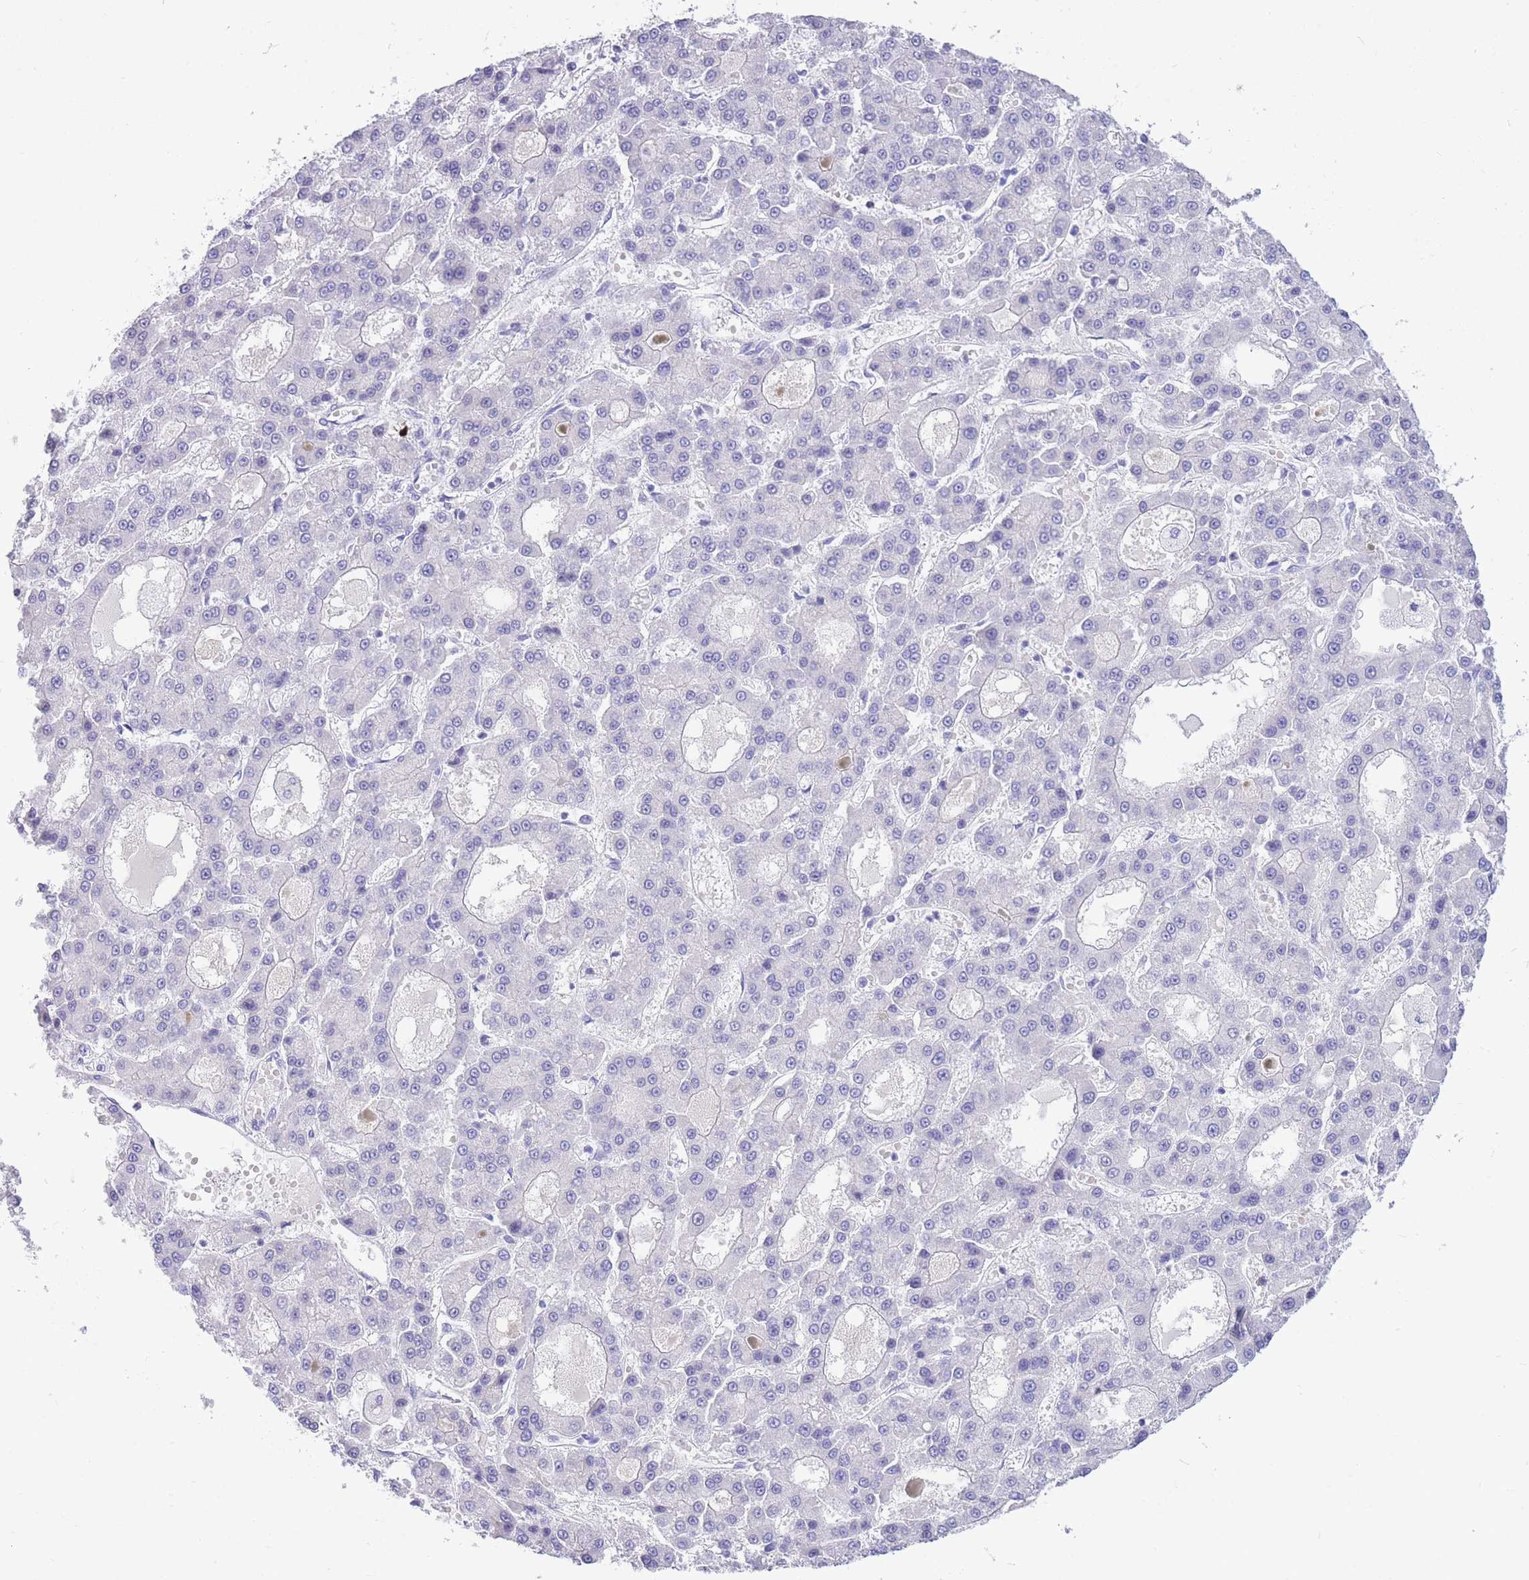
{"staining": {"intensity": "negative", "quantity": "none", "location": "none"}, "tissue": "liver cancer", "cell_type": "Tumor cells", "image_type": "cancer", "snomed": [{"axis": "morphology", "description": "Carcinoma, Hepatocellular, NOS"}, {"axis": "topography", "description": "Liver"}], "caption": "High power microscopy micrograph of an immunohistochemistry (IHC) photomicrograph of liver cancer (hepatocellular carcinoma), revealing no significant staining in tumor cells.", "gene": "ZFP62", "patient": {"sex": "male", "age": 70}}